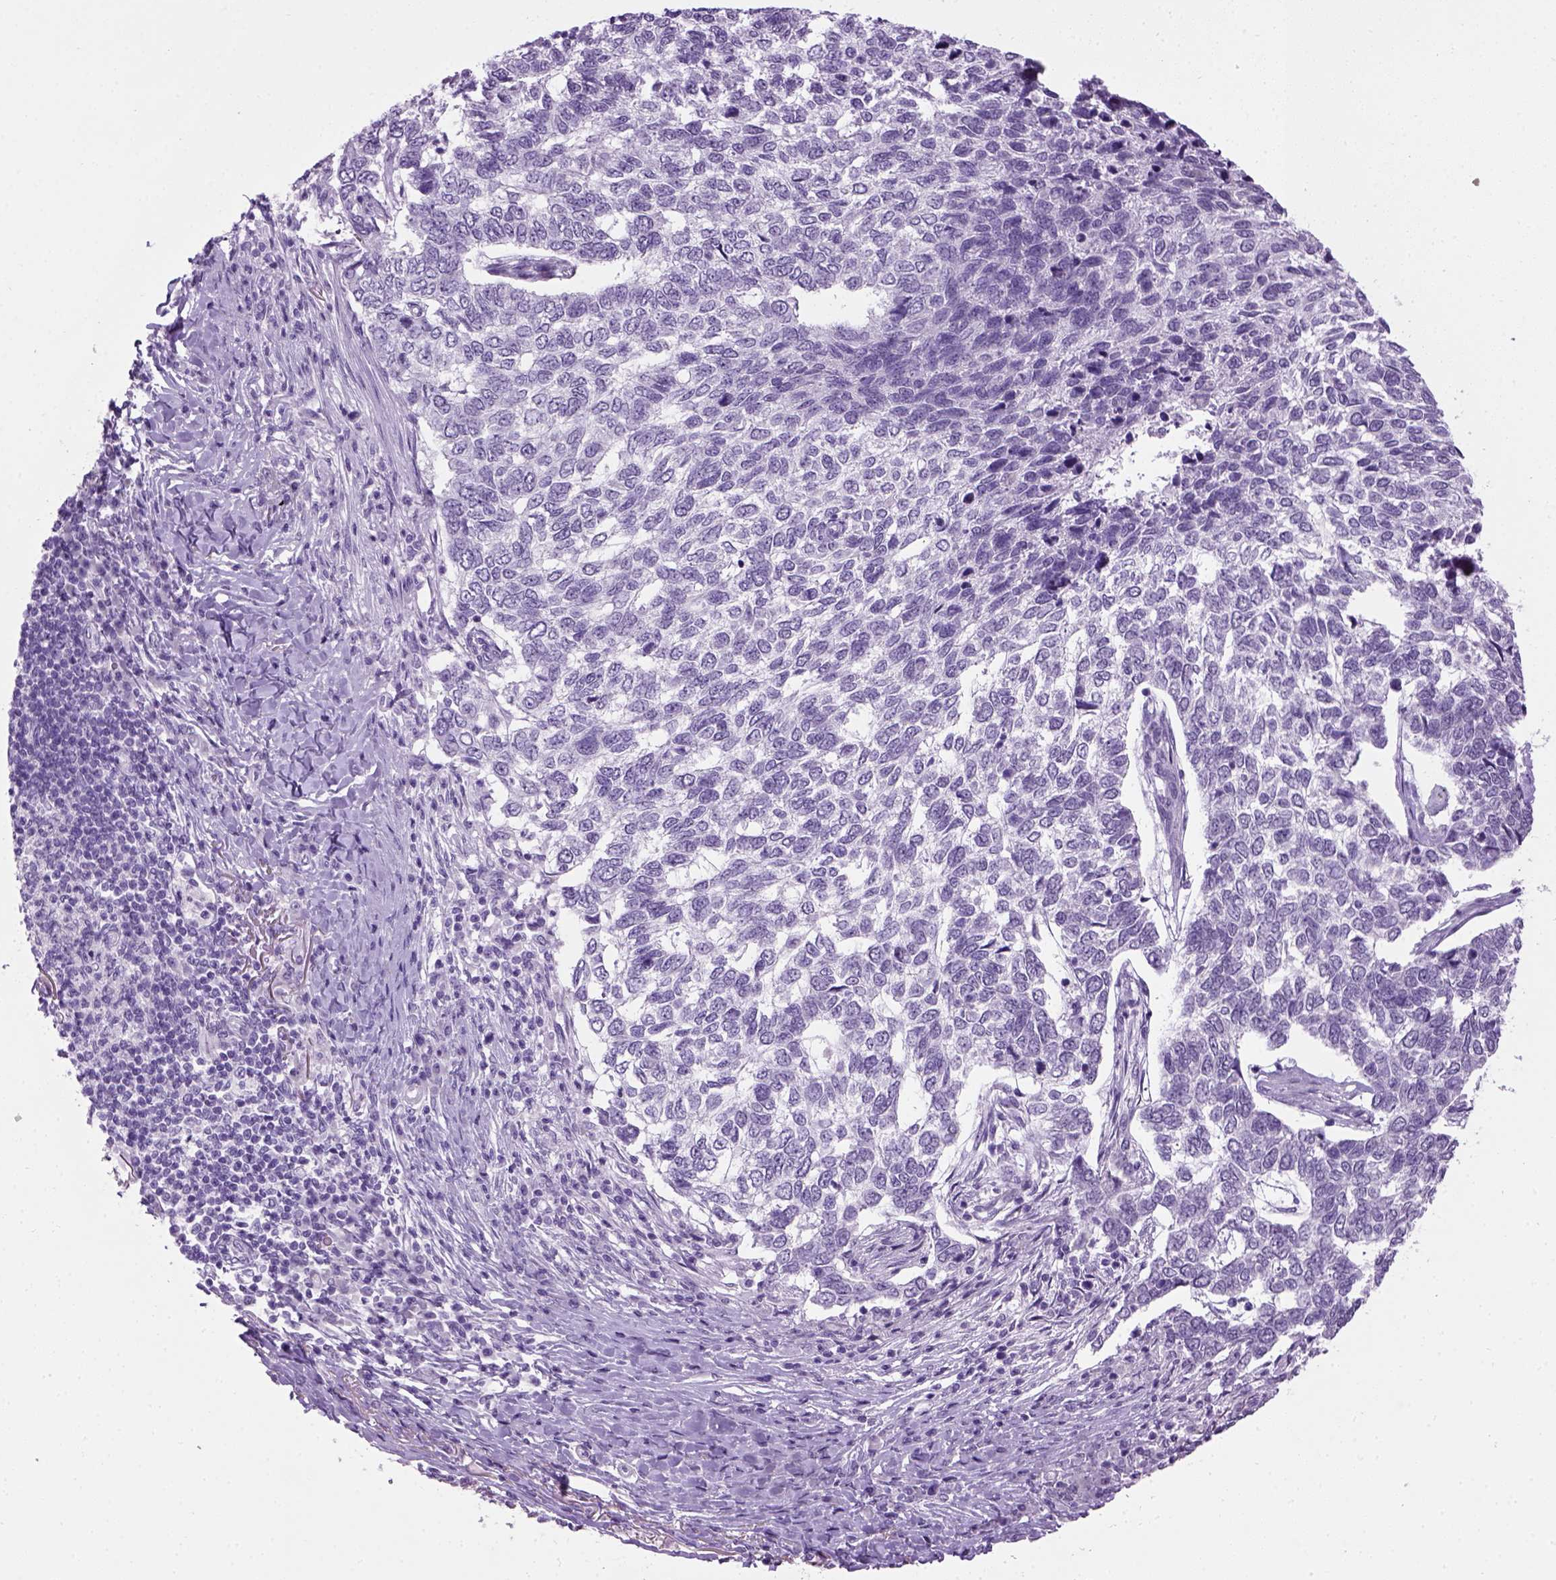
{"staining": {"intensity": "negative", "quantity": "none", "location": "none"}, "tissue": "skin cancer", "cell_type": "Tumor cells", "image_type": "cancer", "snomed": [{"axis": "morphology", "description": "Basal cell carcinoma"}, {"axis": "topography", "description": "Skin"}], "caption": "The immunohistochemistry histopathology image has no significant expression in tumor cells of skin cancer tissue.", "gene": "GABRB2", "patient": {"sex": "female", "age": 65}}